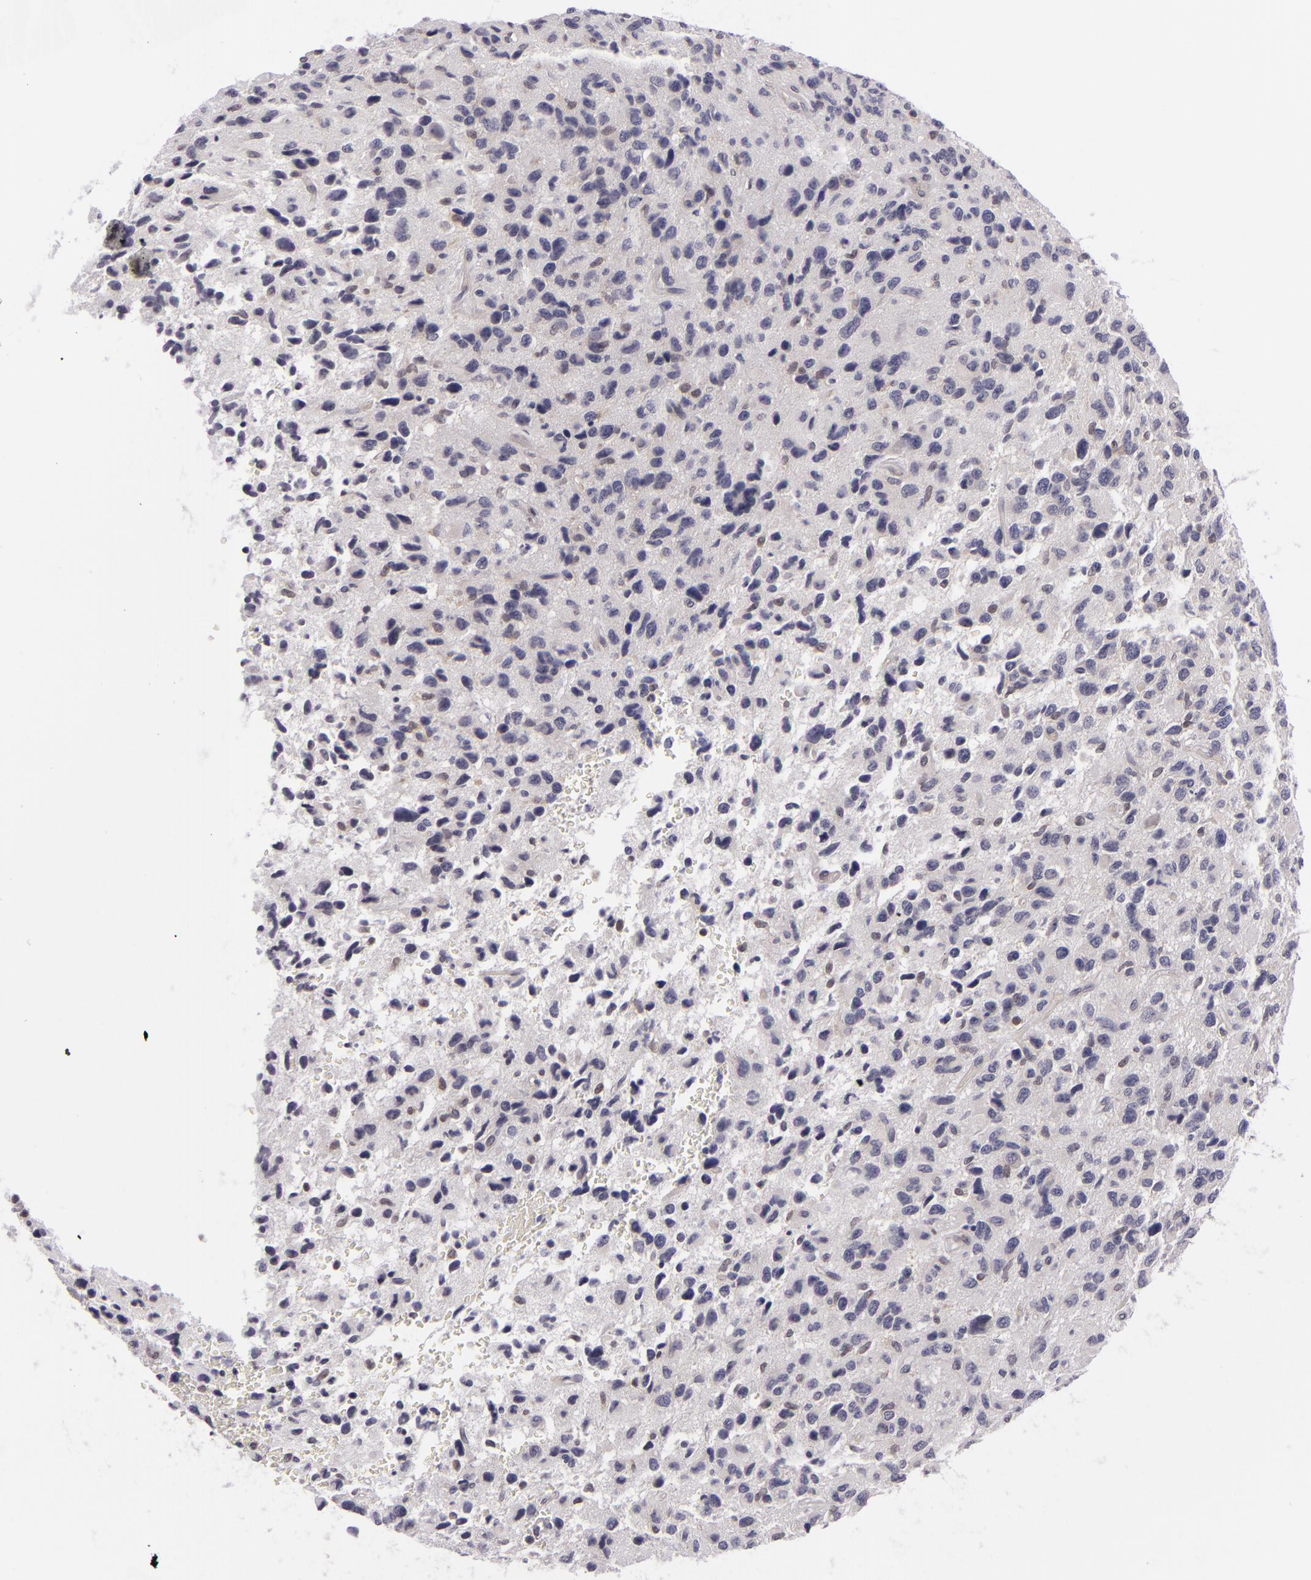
{"staining": {"intensity": "negative", "quantity": "none", "location": "none"}, "tissue": "glioma", "cell_type": "Tumor cells", "image_type": "cancer", "snomed": [{"axis": "morphology", "description": "Glioma, malignant, High grade"}, {"axis": "topography", "description": "Brain"}], "caption": "DAB (3,3'-diaminobenzidine) immunohistochemical staining of human glioma exhibits no significant positivity in tumor cells.", "gene": "BCL10", "patient": {"sex": "female", "age": 60}}